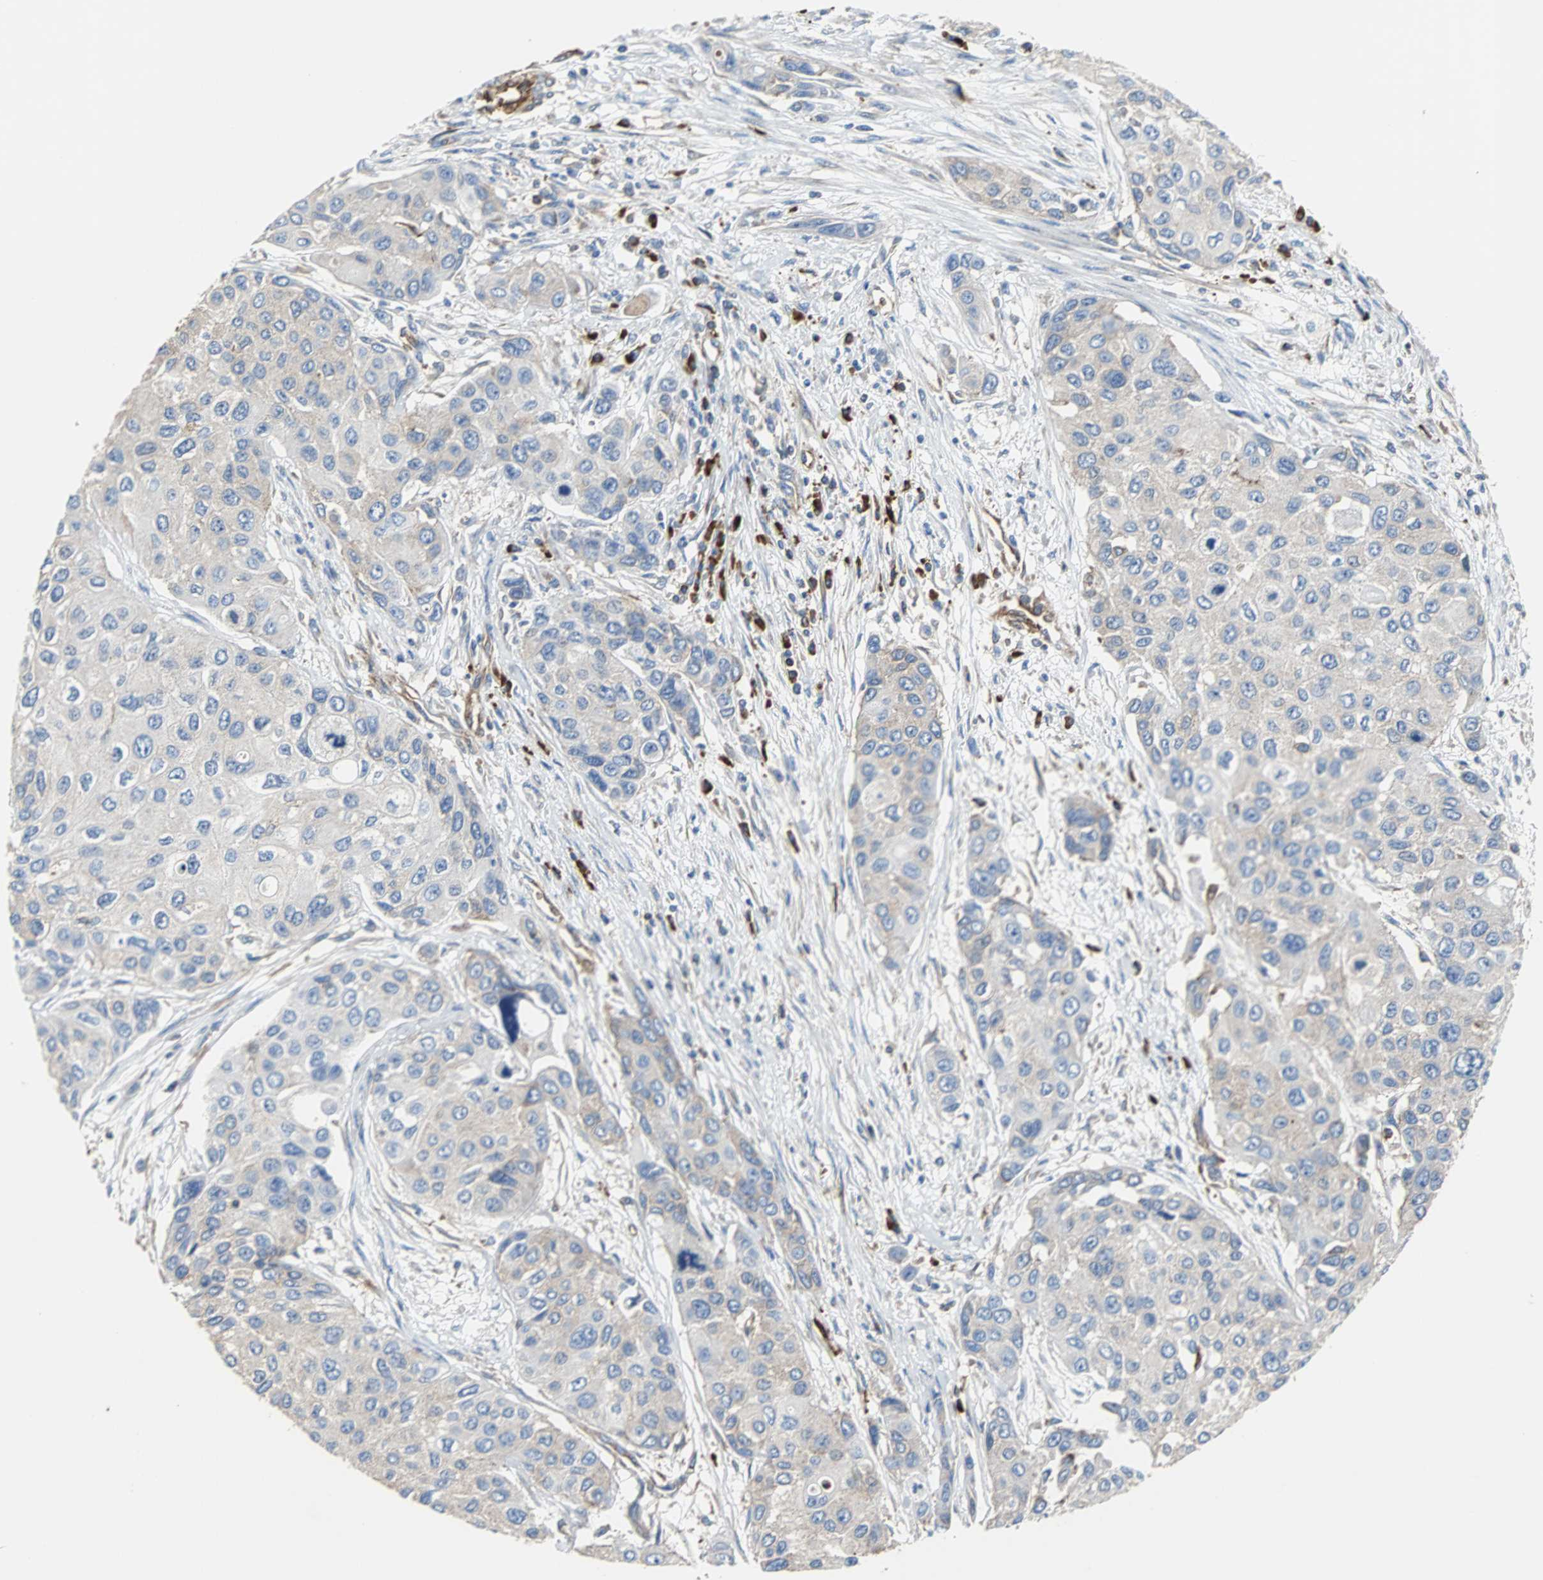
{"staining": {"intensity": "weak", "quantity": ">75%", "location": "cytoplasmic/membranous"}, "tissue": "urothelial cancer", "cell_type": "Tumor cells", "image_type": "cancer", "snomed": [{"axis": "morphology", "description": "Urothelial carcinoma, High grade"}, {"axis": "topography", "description": "Urinary bladder"}], "caption": "A histopathology image of urothelial cancer stained for a protein exhibits weak cytoplasmic/membranous brown staining in tumor cells.", "gene": "PLCG2", "patient": {"sex": "female", "age": 56}}